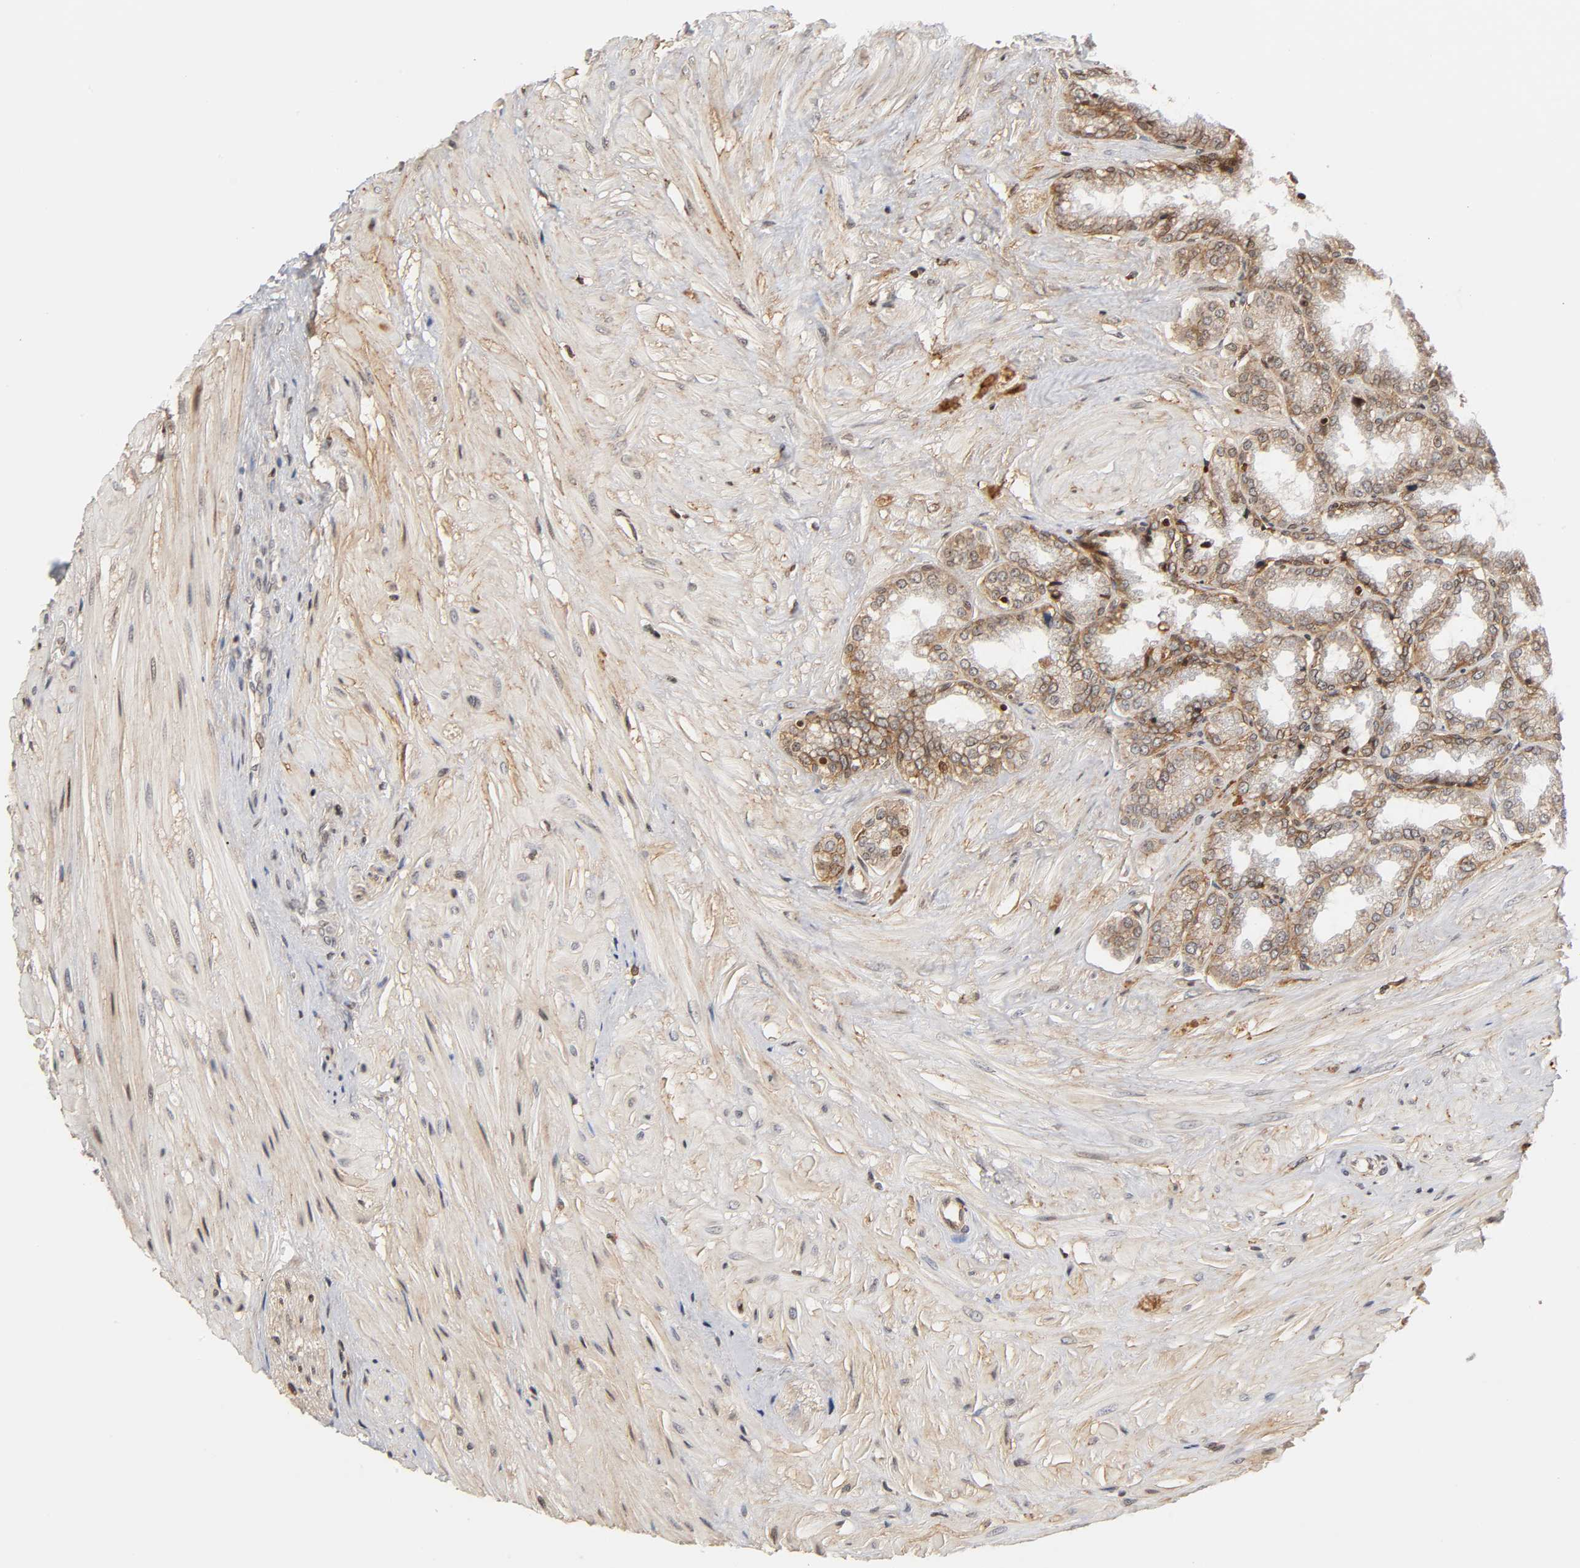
{"staining": {"intensity": "moderate", "quantity": ">75%", "location": "cytoplasmic/membranous"}, "tissue": "seminal vesicle", "cell_type": "Glandular cells", "image_type": "normal", "snomed": [{"axis": "morphology", "description": "Normal tissue, NOS"}, {"axis": "topography", "description": "Seminal veicle"}], "caption": "IHC histopathology image of benign seminal vesicle stained for a protein (brown), which displays medium levels of moderate cytoplasmic/membranous staining in about >75% of glandular cells.", "gene": "ITGAV", "patient": {"sex": "male", "age": 46}}